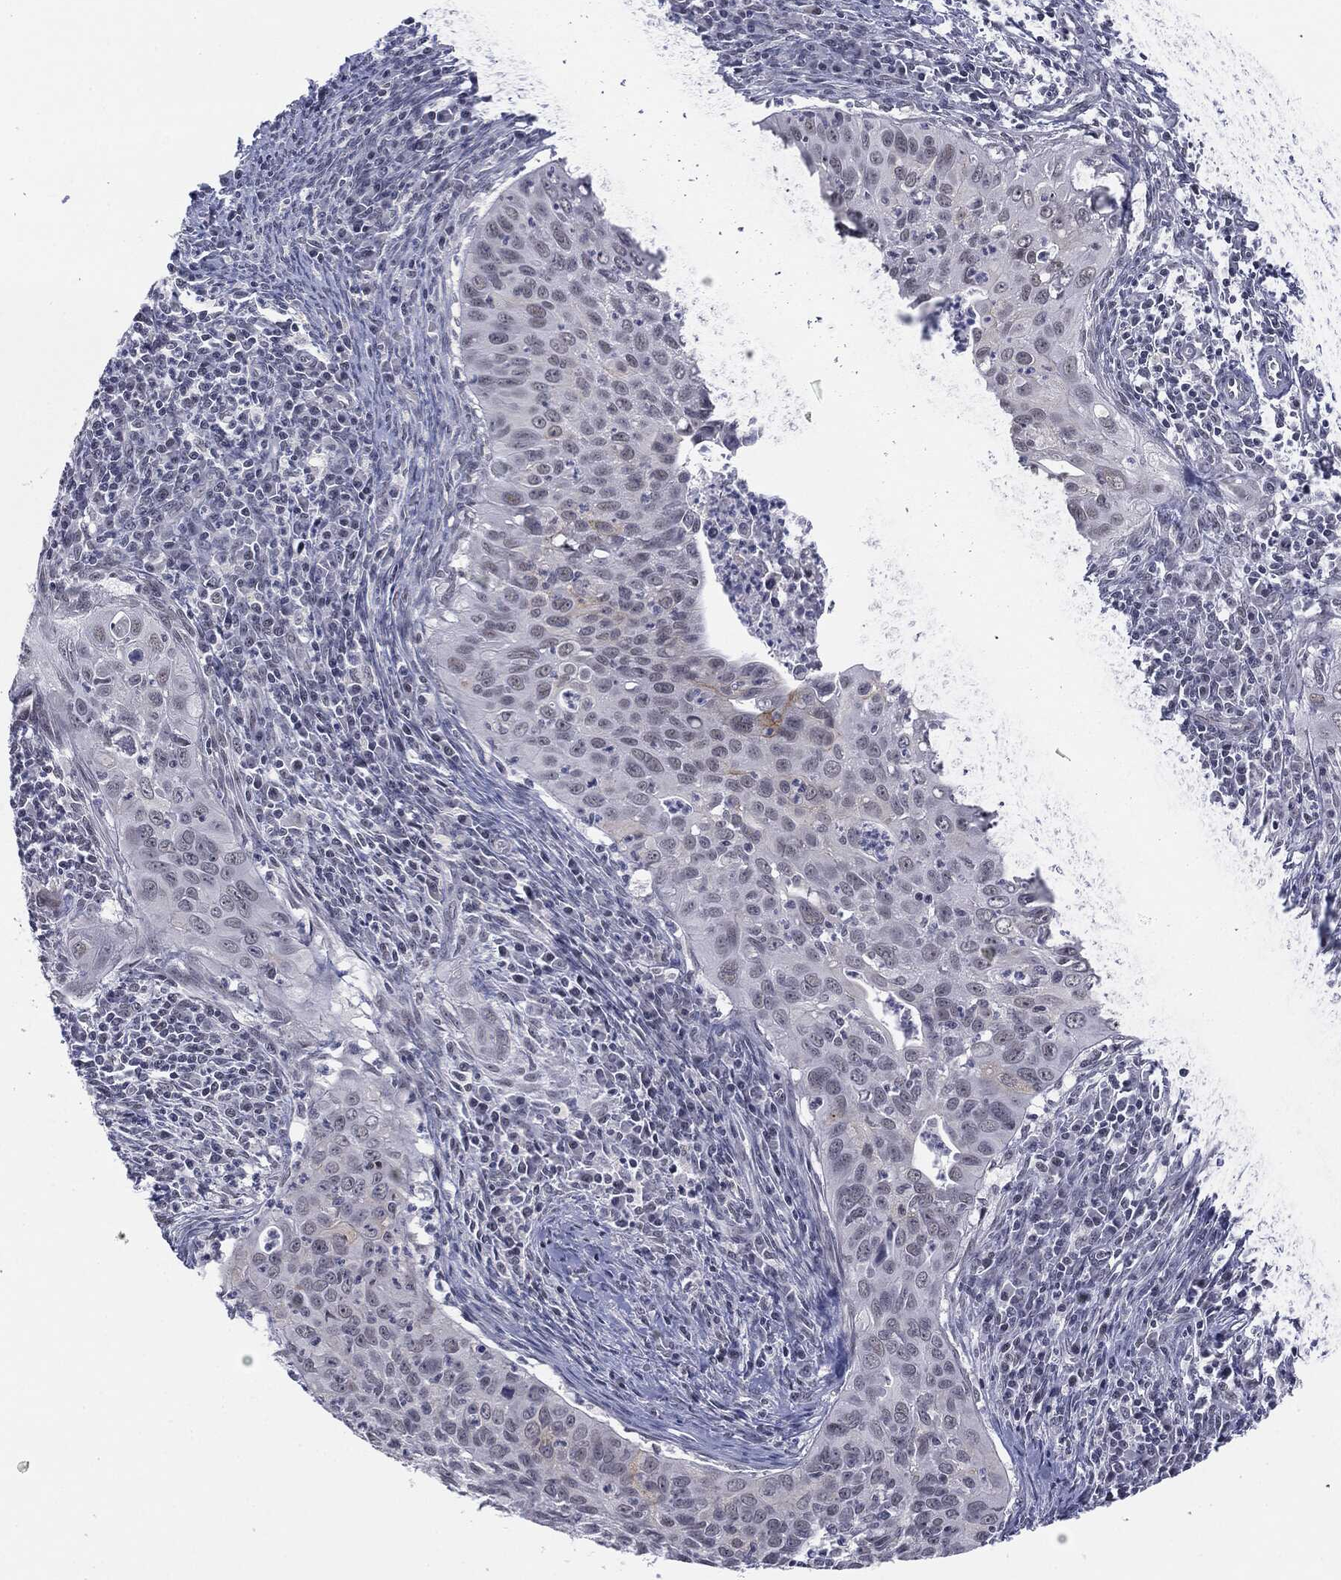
{"staining": {"intensity": "negative", "quantity": "none", "location": "none"}, "tissue": "cervical cancer", "cell_type": "Tumor cells", "image_type": "cancer", "snomed": [{"axis": "morphology", "description": "Squamous cell carcinoma, NOS"}, {"axis": "topography", "description": "Cervix"}], "caption": "Image shows no protein expression in tumor cells of squamous cell carcinoma (cervical) tissue.", "gene": "SLC5A5", "patient": {"sex": "female", "age": 26}}